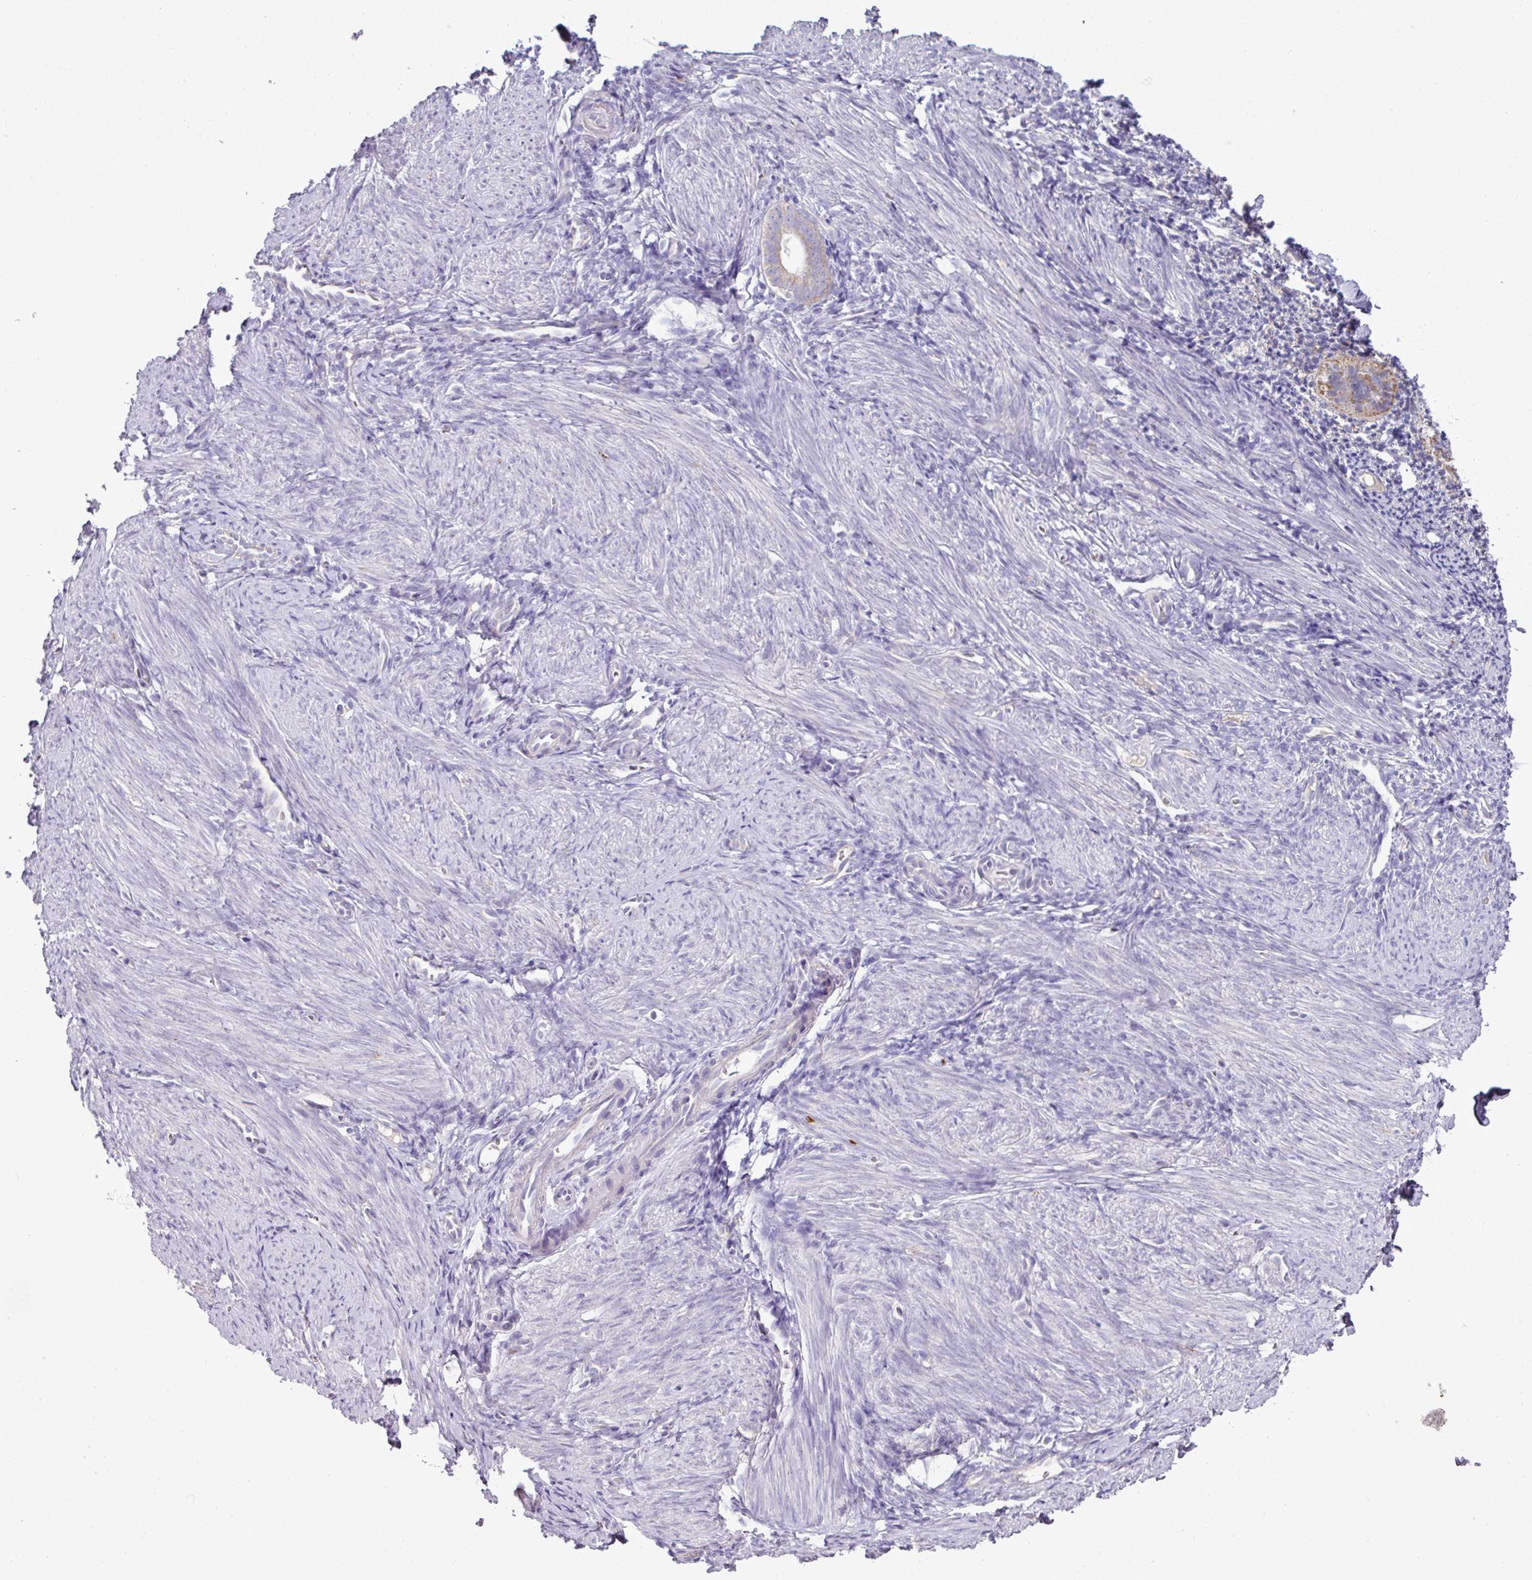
{"staining": {"intensity": "negative", "quantity": "none", "location": "none"}, "tissue": "endometrium", "cell_type": "Cells in endometrial stroma", "image_type": "normal", "snomed": [{"axis": "morphology", "description": "Normal tissue, NOS"}, {"axis": "topography", "description": "Endometrium"}], "caption": "This is an immunohistochemistry (IHC) micrograph of benign human endometrium. There is no expression in cells in endometrial stroma.", "gene": "TRAPPC1", "patient": {"sex": "female", "age": 39}}